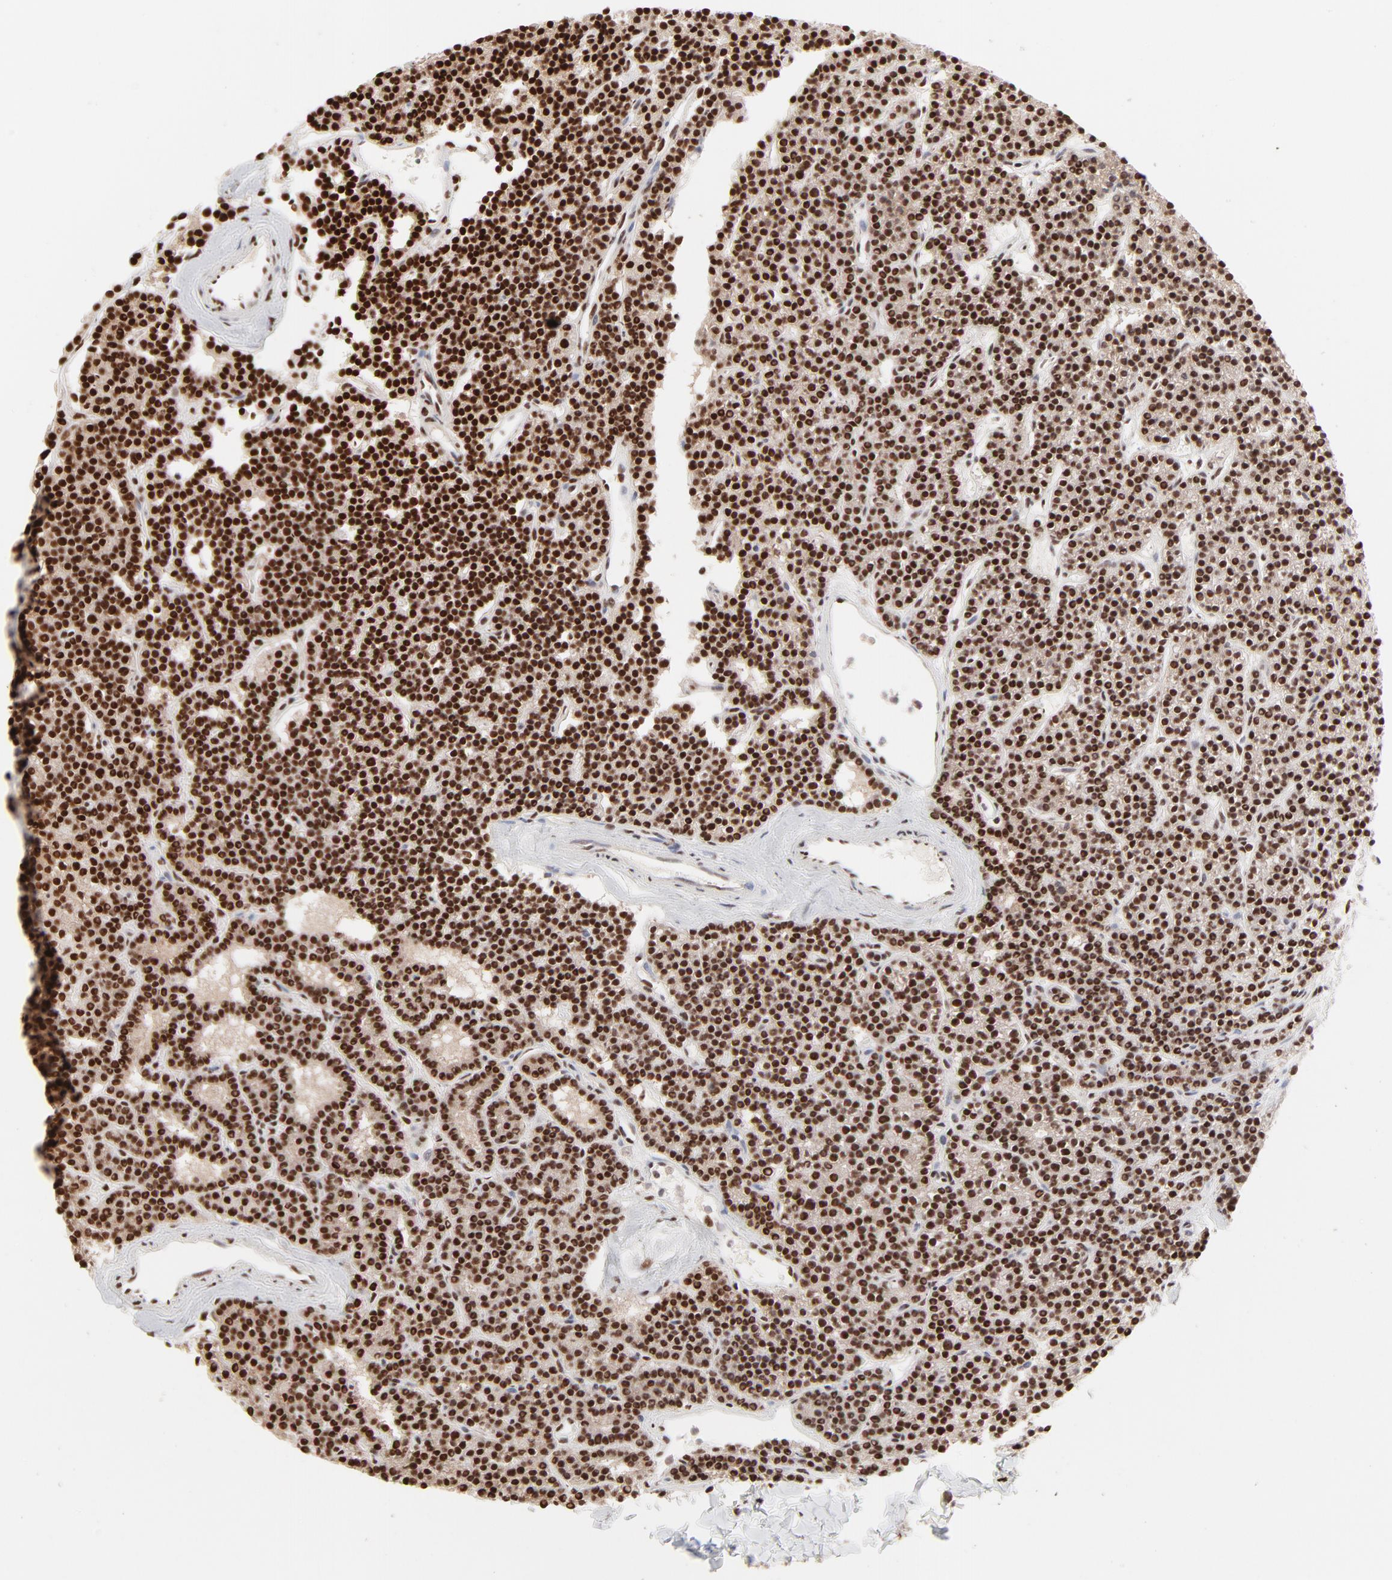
{"staining": {"intensity": "strong", "quantity": ">75%", "location": "nuclear"}, "tissue": "parathyroid gland", "cell_type": "Glandular cells", "image_type": "normal", "snomed": [{"axis": "morphology", "description": "Normal tissue, NOS"}, {"axis": "topography", "description": "Parathyroid gland"}], "caption": "Parathyroid gland stained for a protein shows strong nuclear positivity in glandular cells. The protein of interest is shown in brown color, while the nuclei are stained blue.", "gene": "TARDBP", "patient": {"sex": "female", "age": 45}}